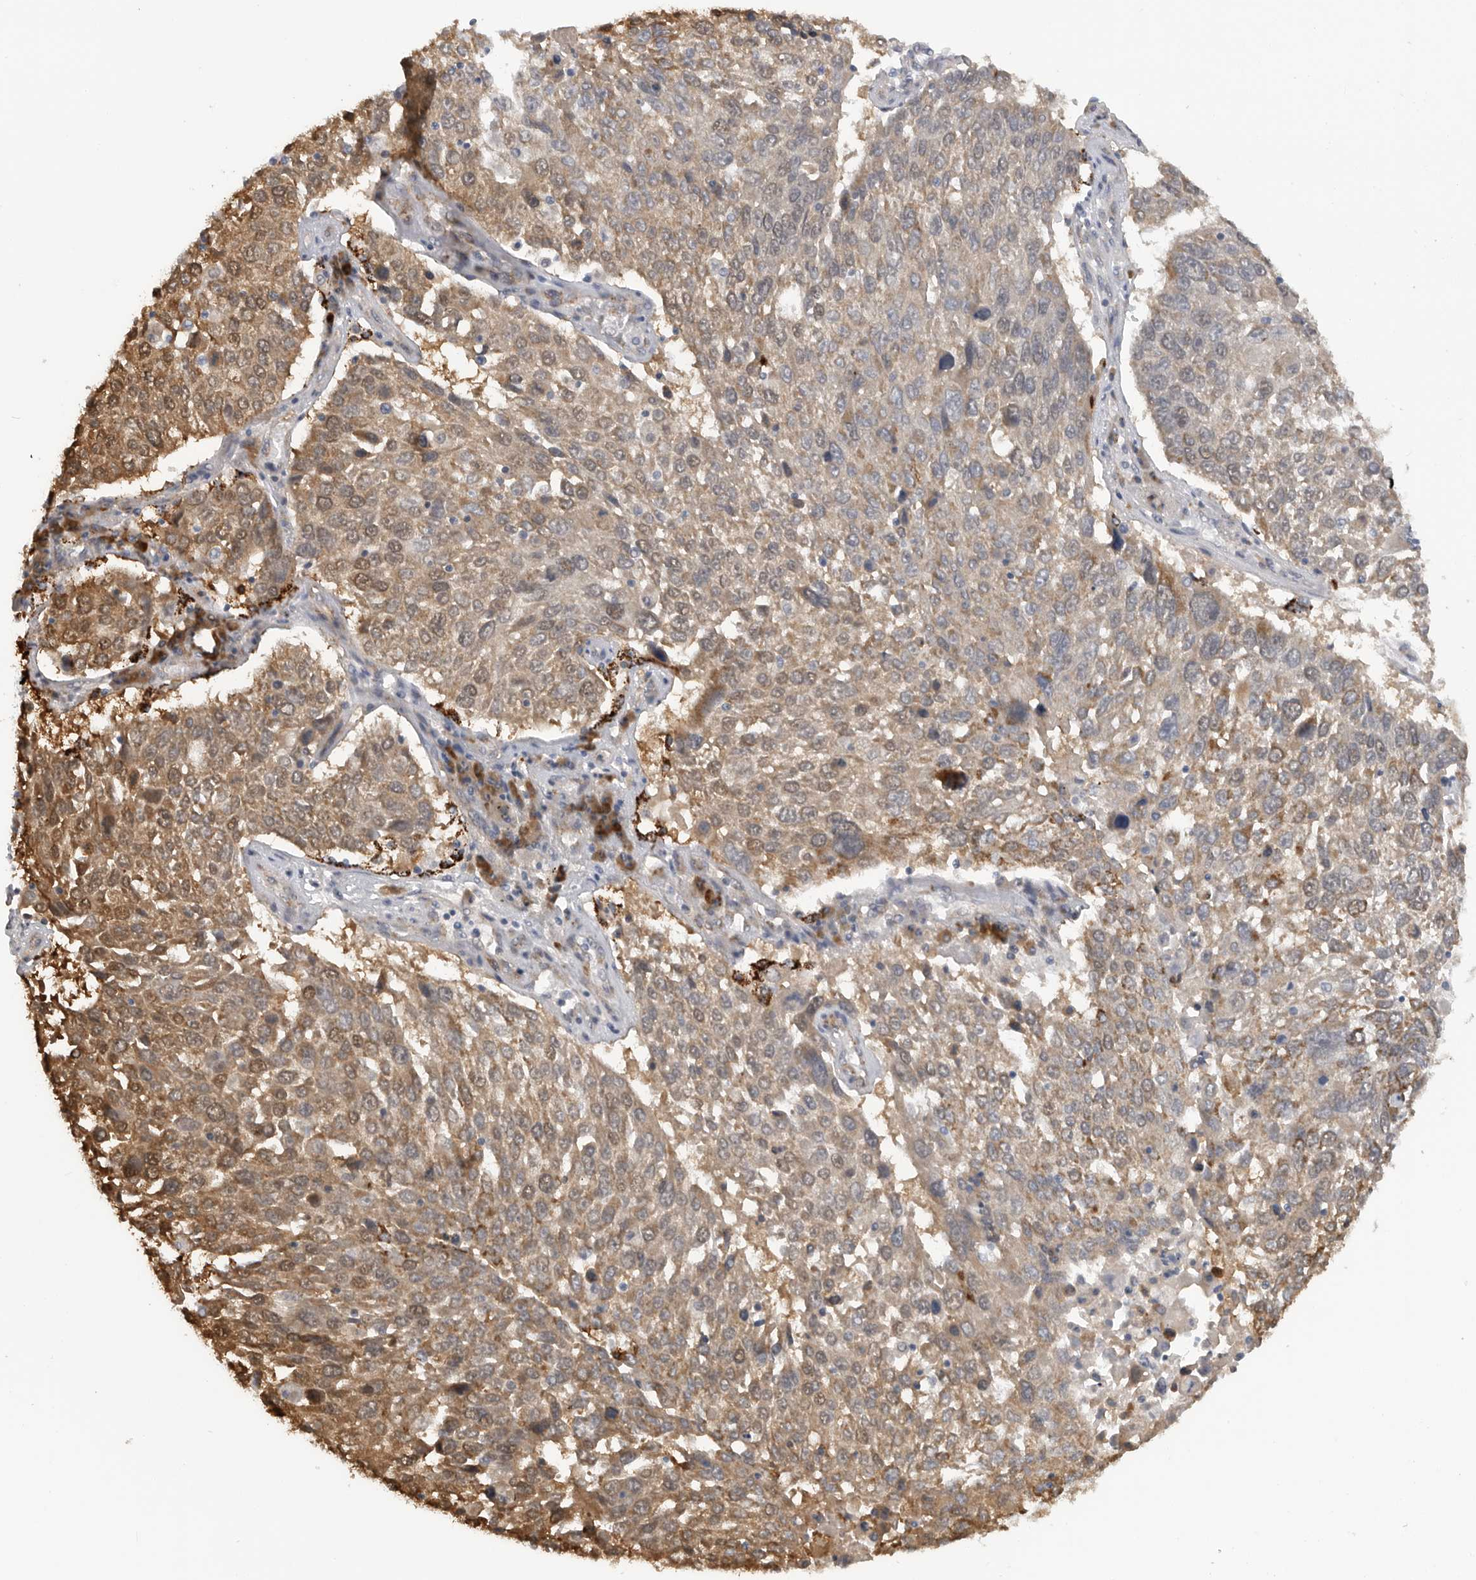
{"staining": {"intensity": "moderate", "quantity": ">75%", "location": "cytoplasmic/membranous,nuclear"}, "tissue": "lung cancer", "cell_type": "Tumor cells", "image_type": "cancer", "snomed": [{"axis": "morphology", "description": "Squamous cell carcinoma, NOS"}, {"axis": "topography", "description": "Lung"}], "caption": "DAB immunohistochemical staining of human squamous cell carcinoma (lung) displays moderate cytoplasmic/membranous and nuclear protein expression in approximately >75% of tumor cells.", "gene": "DYRK2", "patient": {"sex": "male", "age": 65}}